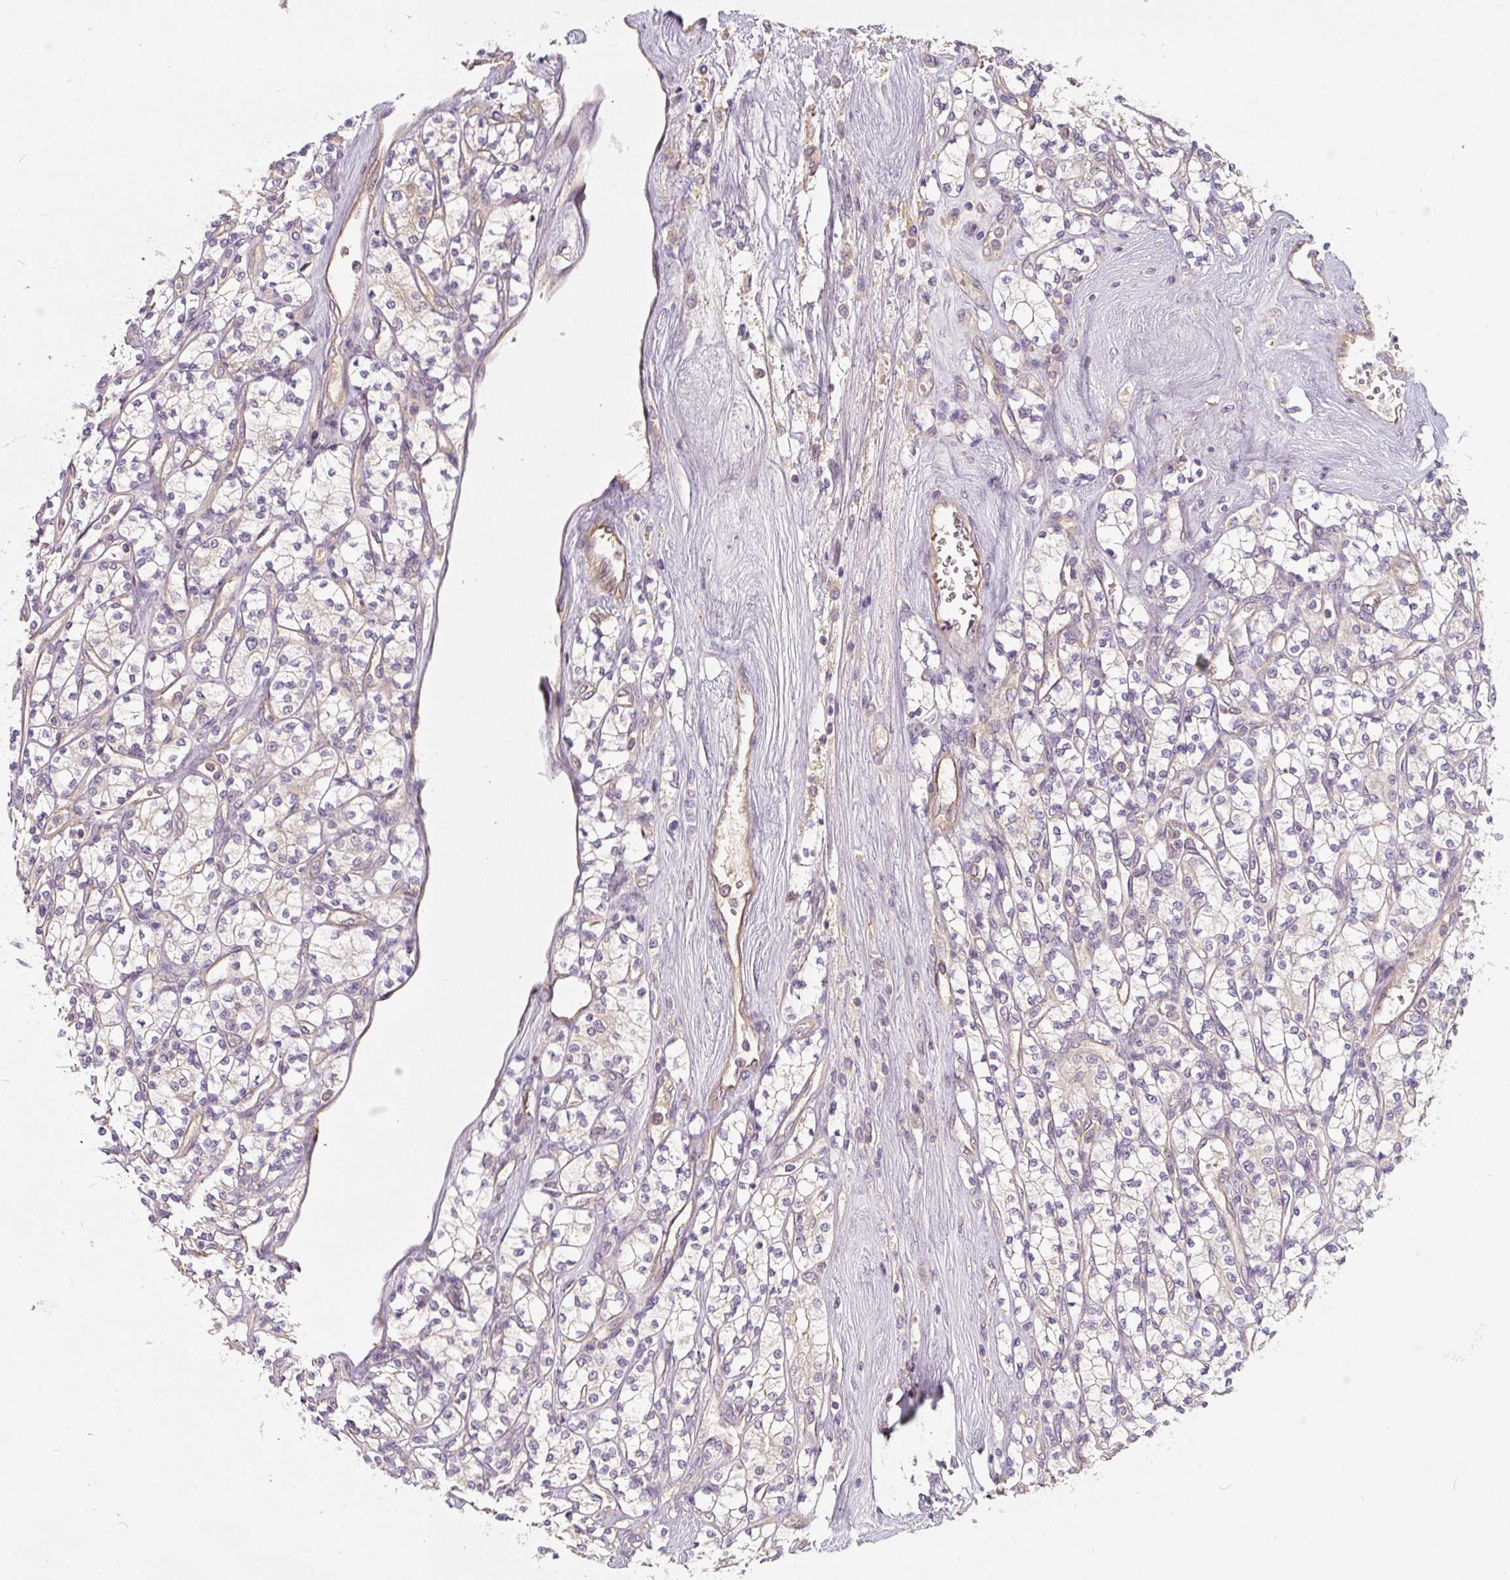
{"staining": {"intensity": "negative", "quantity": "none", "location": "none"}, "tissue": "renal cancer", "cell_type": "Tumor cells", "image_type": "cancer", "snomed": [{"axis": "morphology", "description": "Adenocarcinoma, NOS"}, {"axis": "topography", "description": "Kidney"}], "caption": "DAB immunohistochemical staining of renal cancer (adenocarcinoma) displays no significant expression in tumor cells.", "gene": "PWWP3B", "patient": {"sex": "male", "age": 77}}